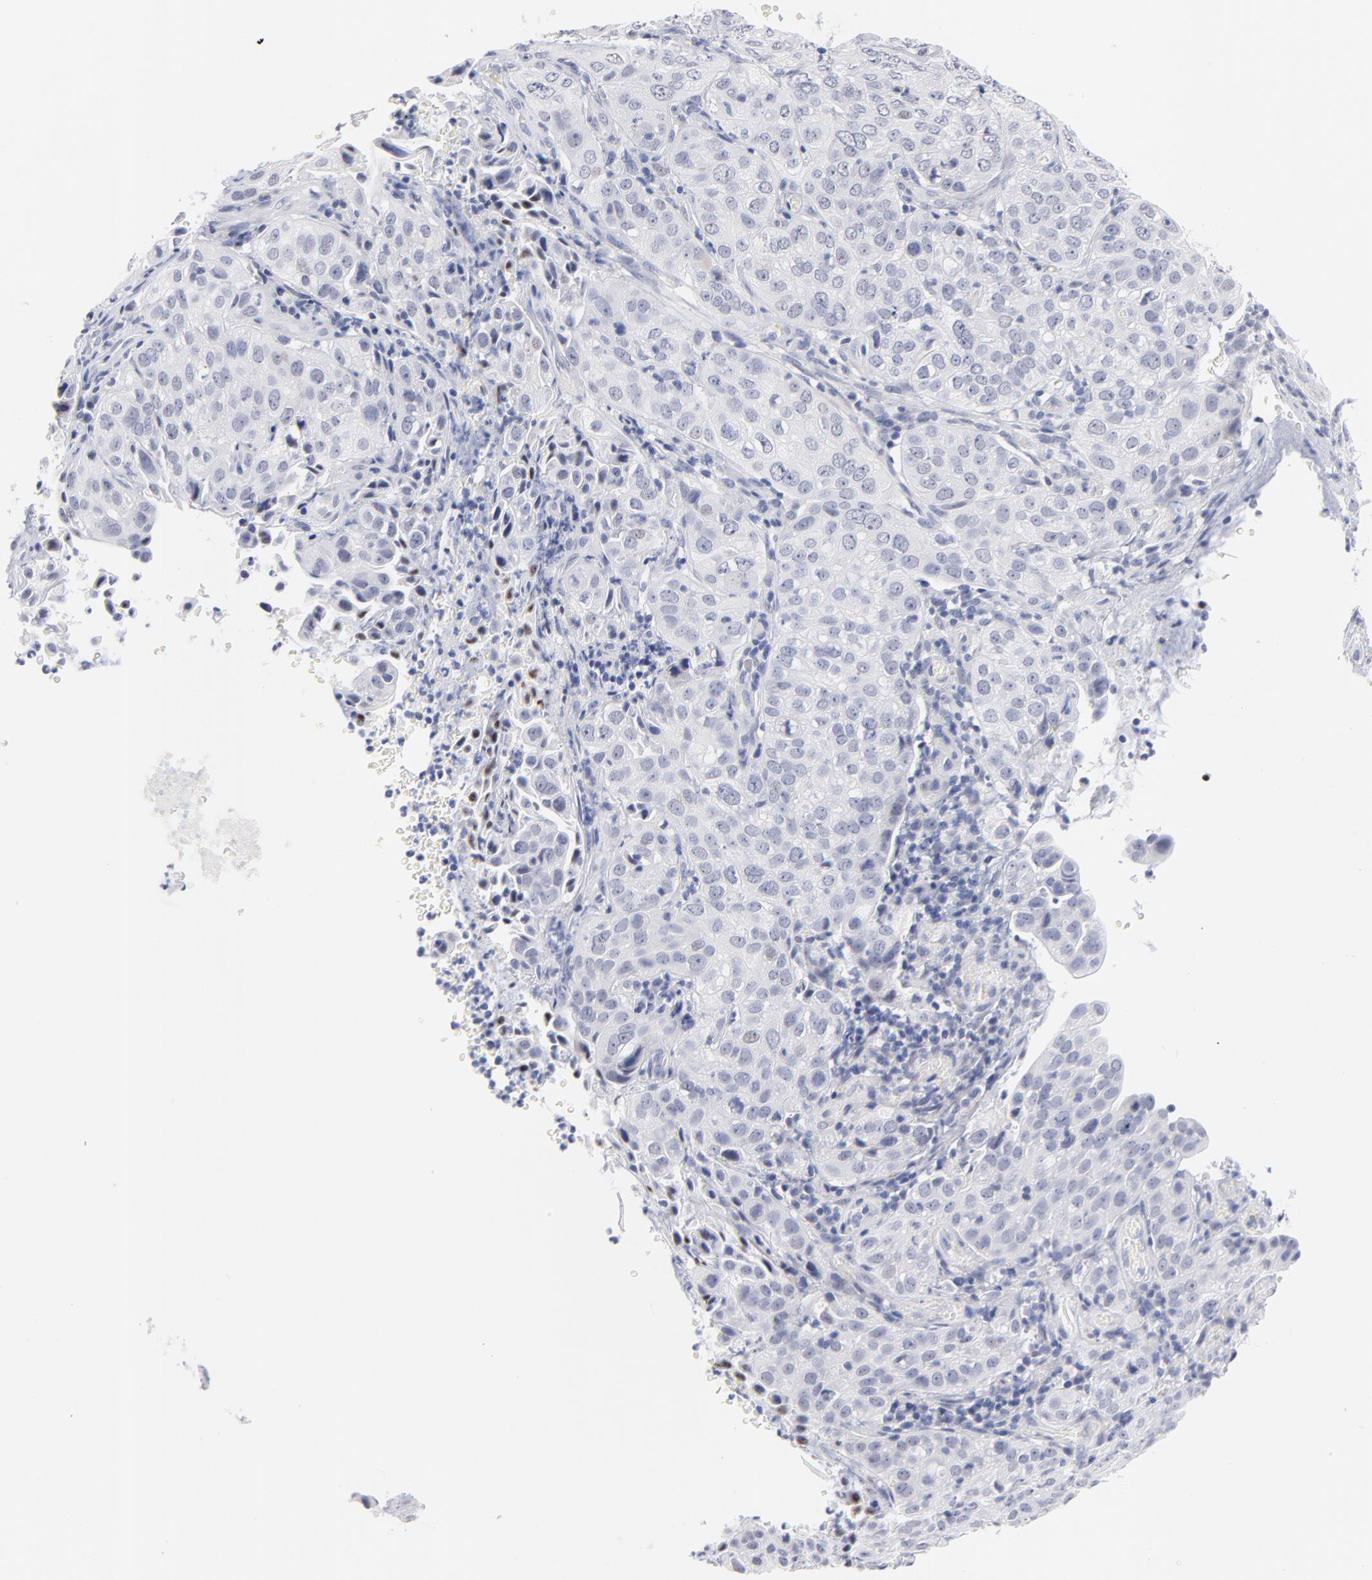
{"staining": {"intensity": "negative", "quantity": "none", "location": "none"}, "tissue": "cervical cancer", "cell_type": "Tumor cells", "image_type": "cancer", "snomed": [{"axis": "morphology", "description": "Squamous cell carcinoma, NOS"}, {"axis": "topography", "description": "Cervix"}], "caption": "Tumor cells are negative for protein expression in human cervical squamous cell carcinoma. (DAB (3,3'-diaminobenzidine) immunohistochemistry (IHC) with hematoxylin counter stain).", "gene": "KHNYN", "patient": {"sex": "female", "age": 38}}